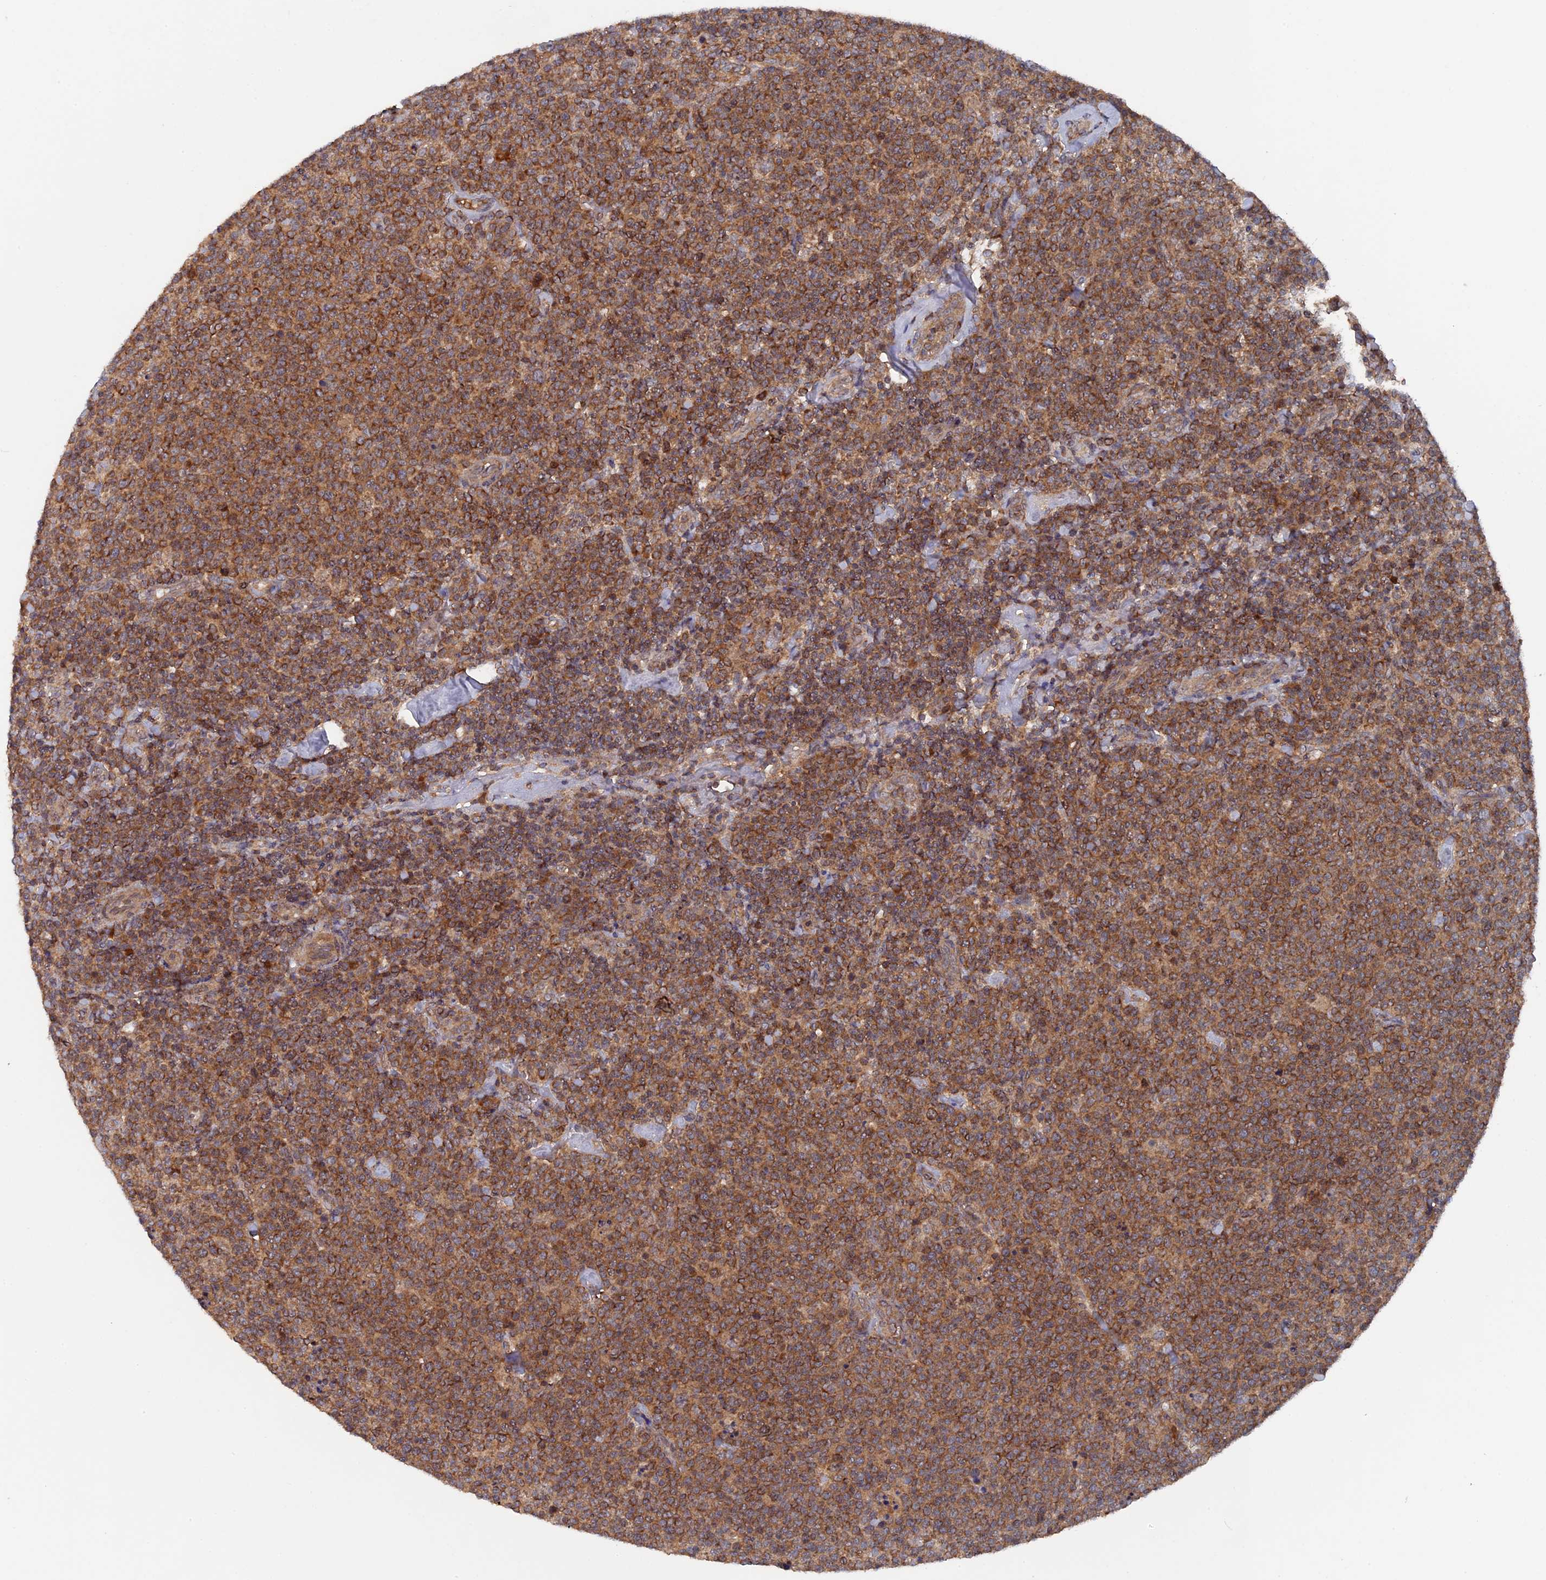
{"staining": {"intensity": "moderate", "quantity": ">75%", "location": "cytoplasmic/membranous"}, "tissue": "lymphoma", "cell_type": "Tumor cells", "image_type": "cancer", "snomed": [{"axis": "morphology", "description": "Malignant lymphoma, non-Hodgkin's type, High grade"}, {"axis": "topography", "description": "Lymph node"}], "caption": "There is medium levels of moderate cytoplasmic/membranous expression in tumor cells of lymphoma, as demonstrated by immunohistochemical staining (brown color).", "gene": "RAB15", "patient": {"sex": "male", "age": 61}}